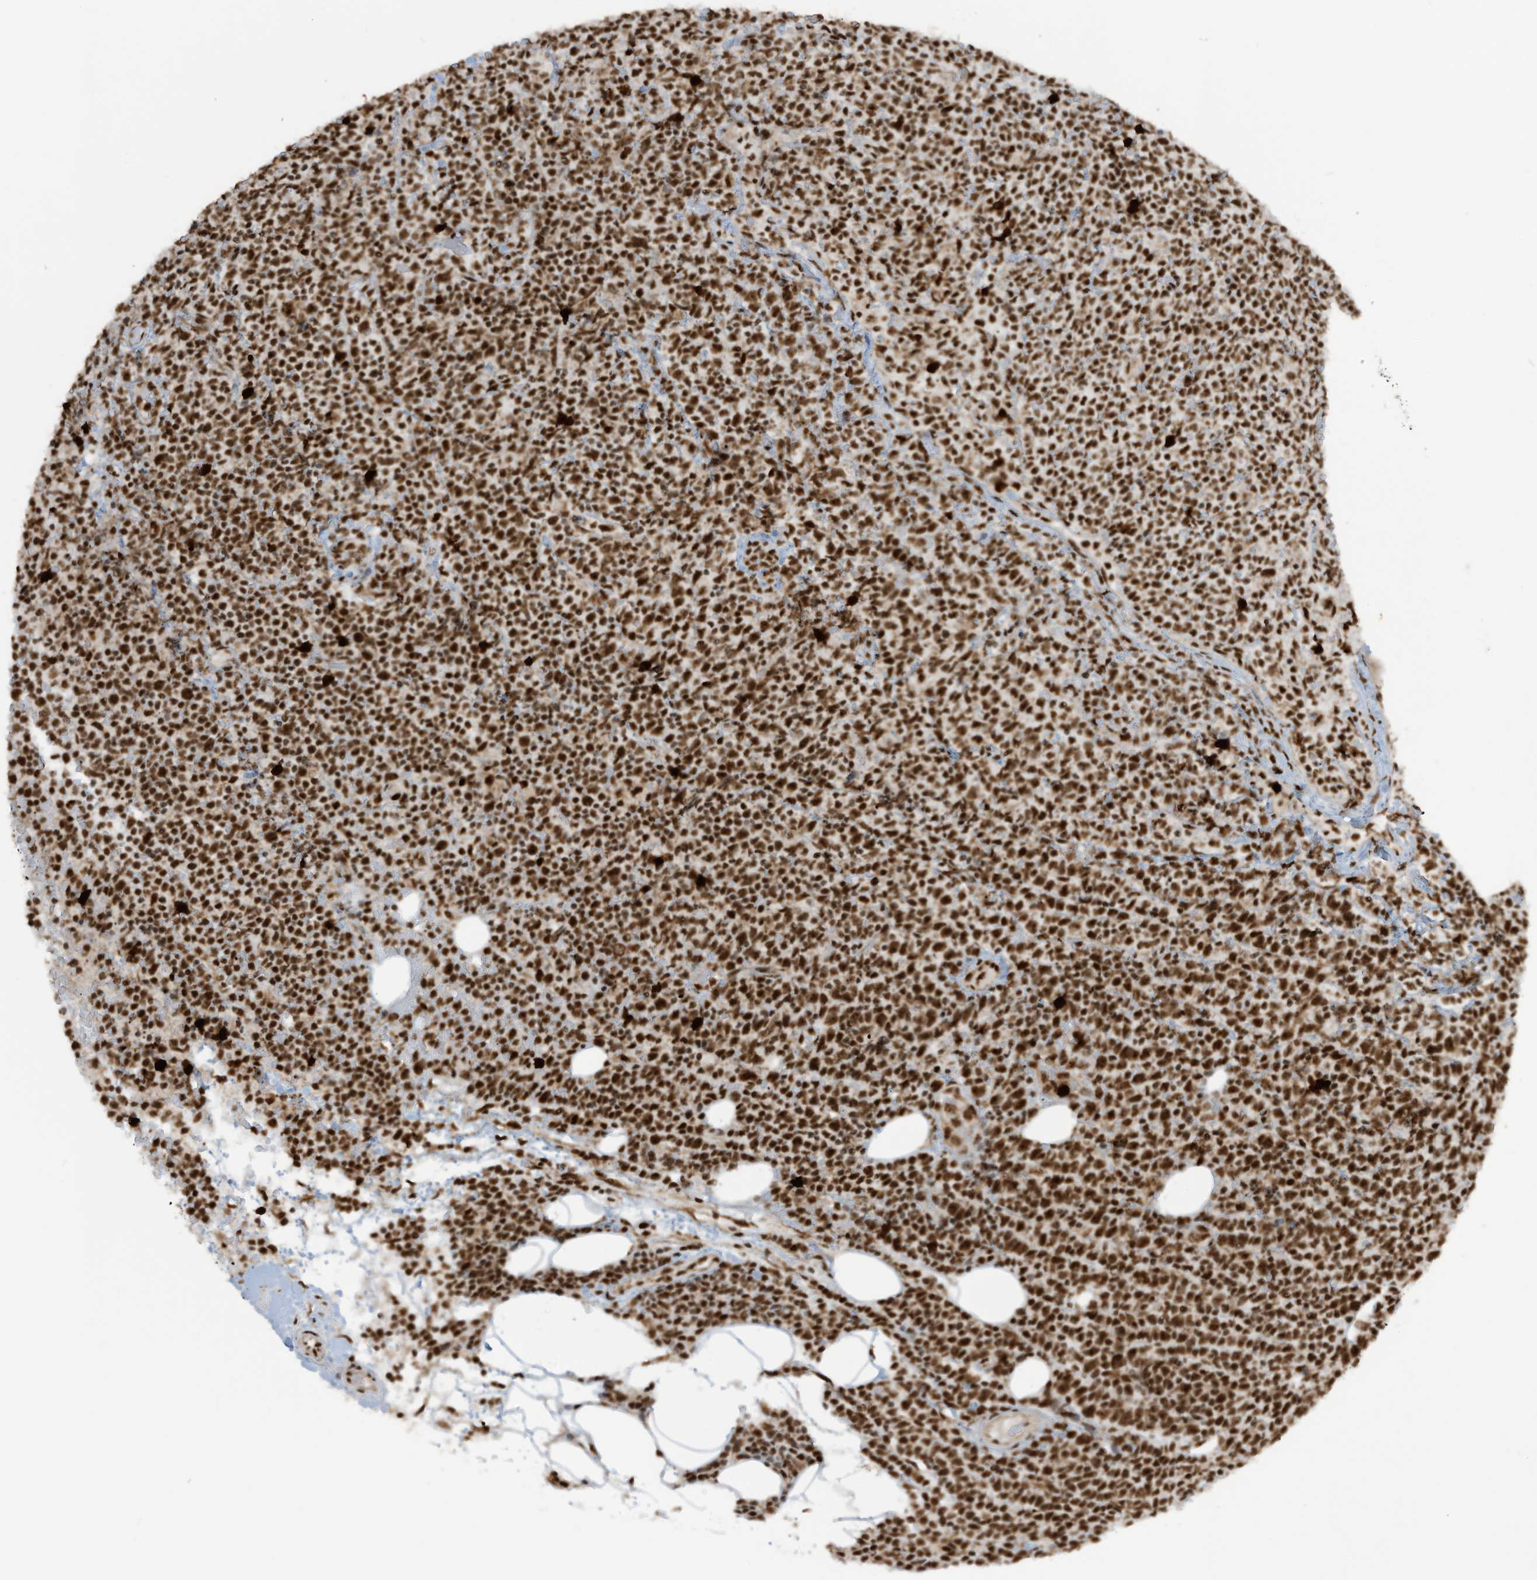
{"staining": {"intensity": "strong", "quantity": ">75%", "location": "nuclear"}, "tissue": "lymphoma", "cell_type": "Tumor cells", "image_type": "cancer", "snomed": [{"axis": "morphology", "description": "Malignant lymphoma, non-Hodgkin's type, High grade"}, {"axis": "topography", "description": "Lymph node"}], "caption": "Immunohistochemistry (IHC) staining of lymphoma, which shows high levels of strong nuclear expression in approximately >75% of tumor cells indicating strong nuclear protein staining. The staining was performed using DAB (brown) for protein detection and nuclei were counterstained in hematoxylin (blue).", "gene": "LBH", "patient": {"sex": "male", "age": 61}}